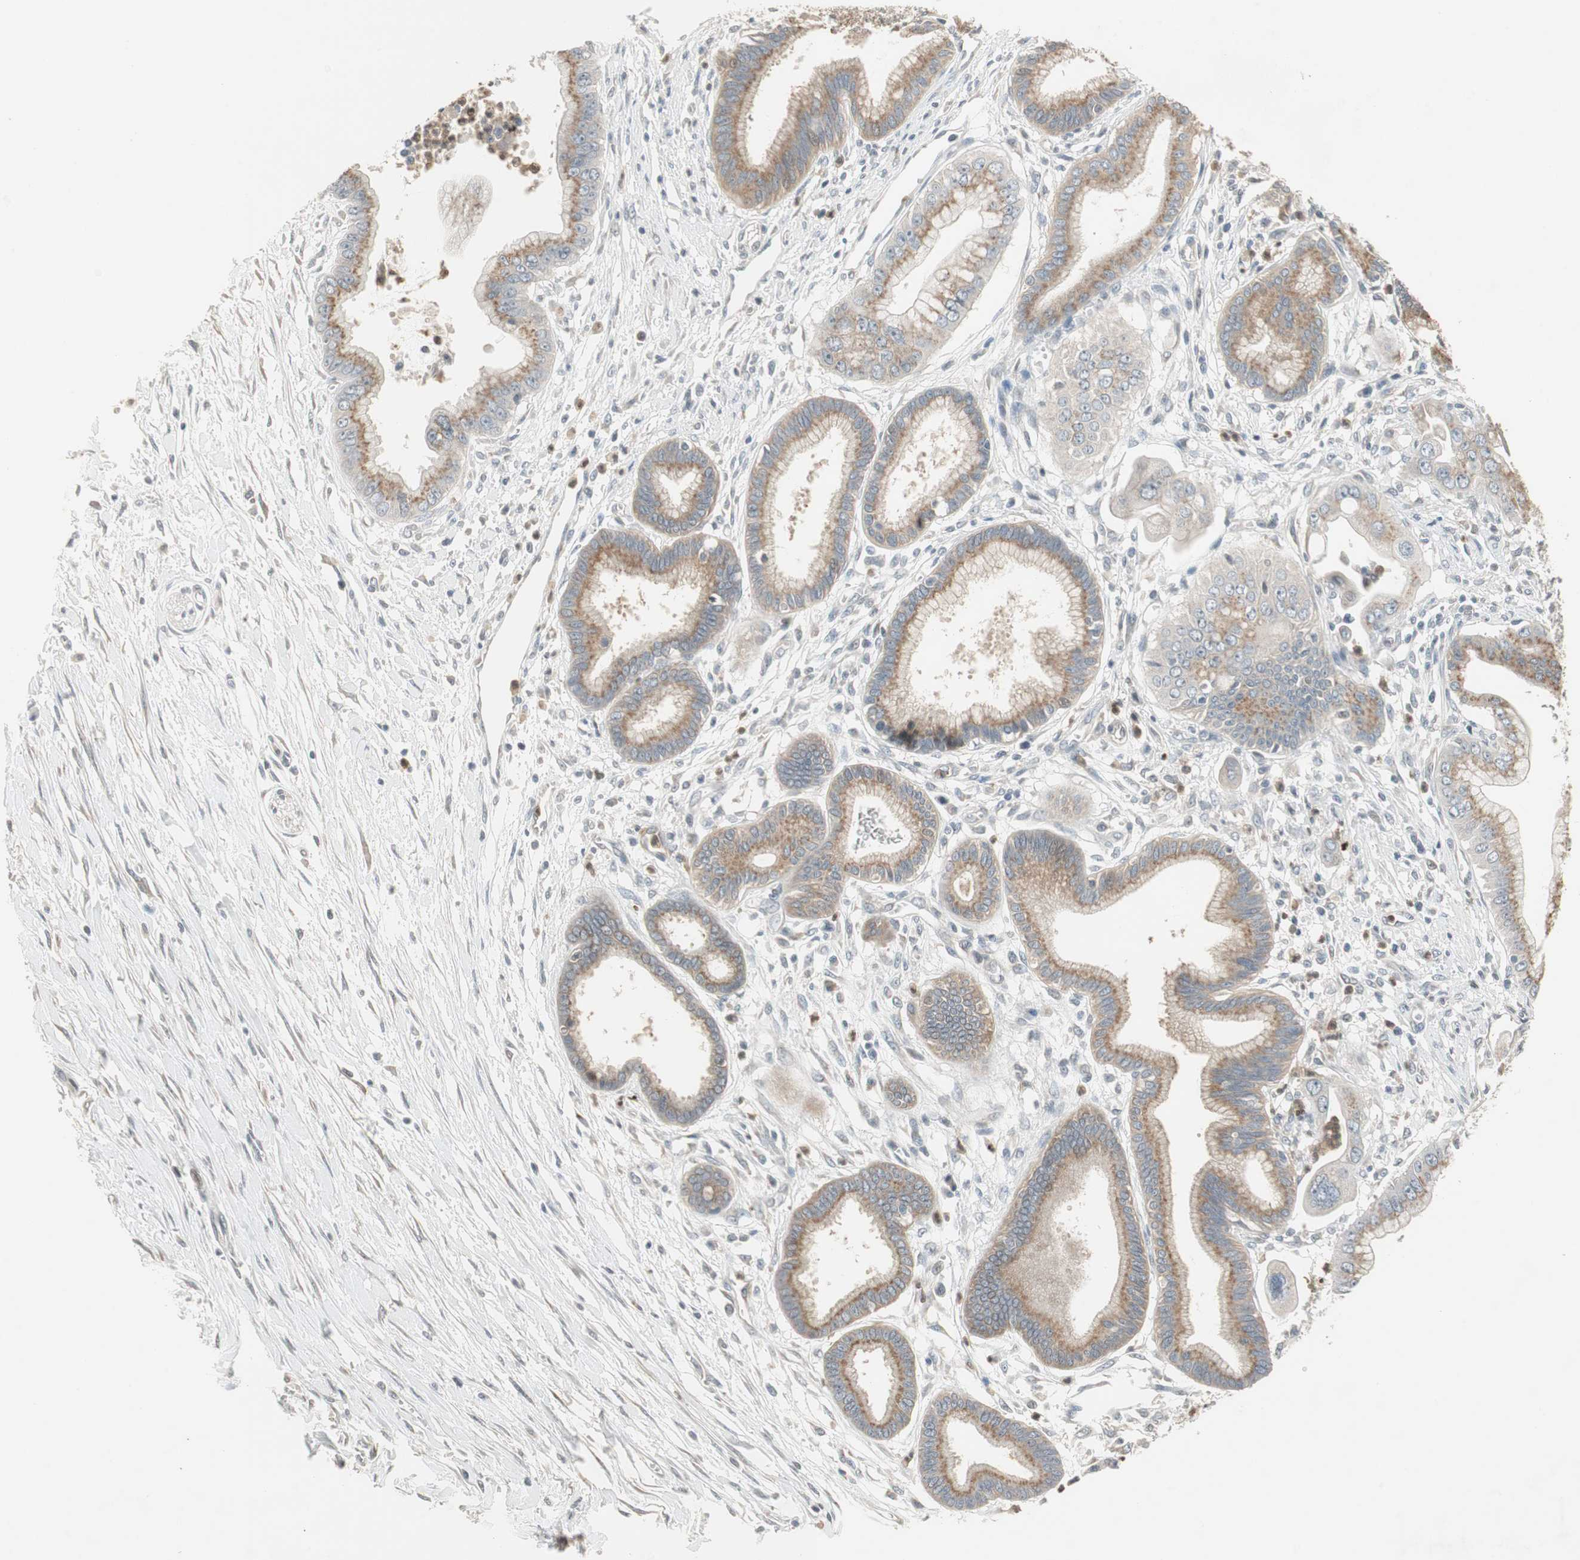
{"staining": {"intensity": "moderate", "quantity": ">75%", "location": "cytoplasmic/membranous"}, "tissue": "pancreatic cancer", "cell_type": "Tumor cells", "image_type": "cancer", "snomed": [{"axis": "morphology", "description": "Adenocarcinoma, NOS"}, {"axis": "topography", "description": "Pancreas"}], "caption": "Adenocarcinoma (pancreatic) stained with a brown dye displays moderate cytoplasmic/membranous positive expression in about >75% of tumor cells.", "gene": "SNX4", "patient": {"sex": "male", "age": 59}}